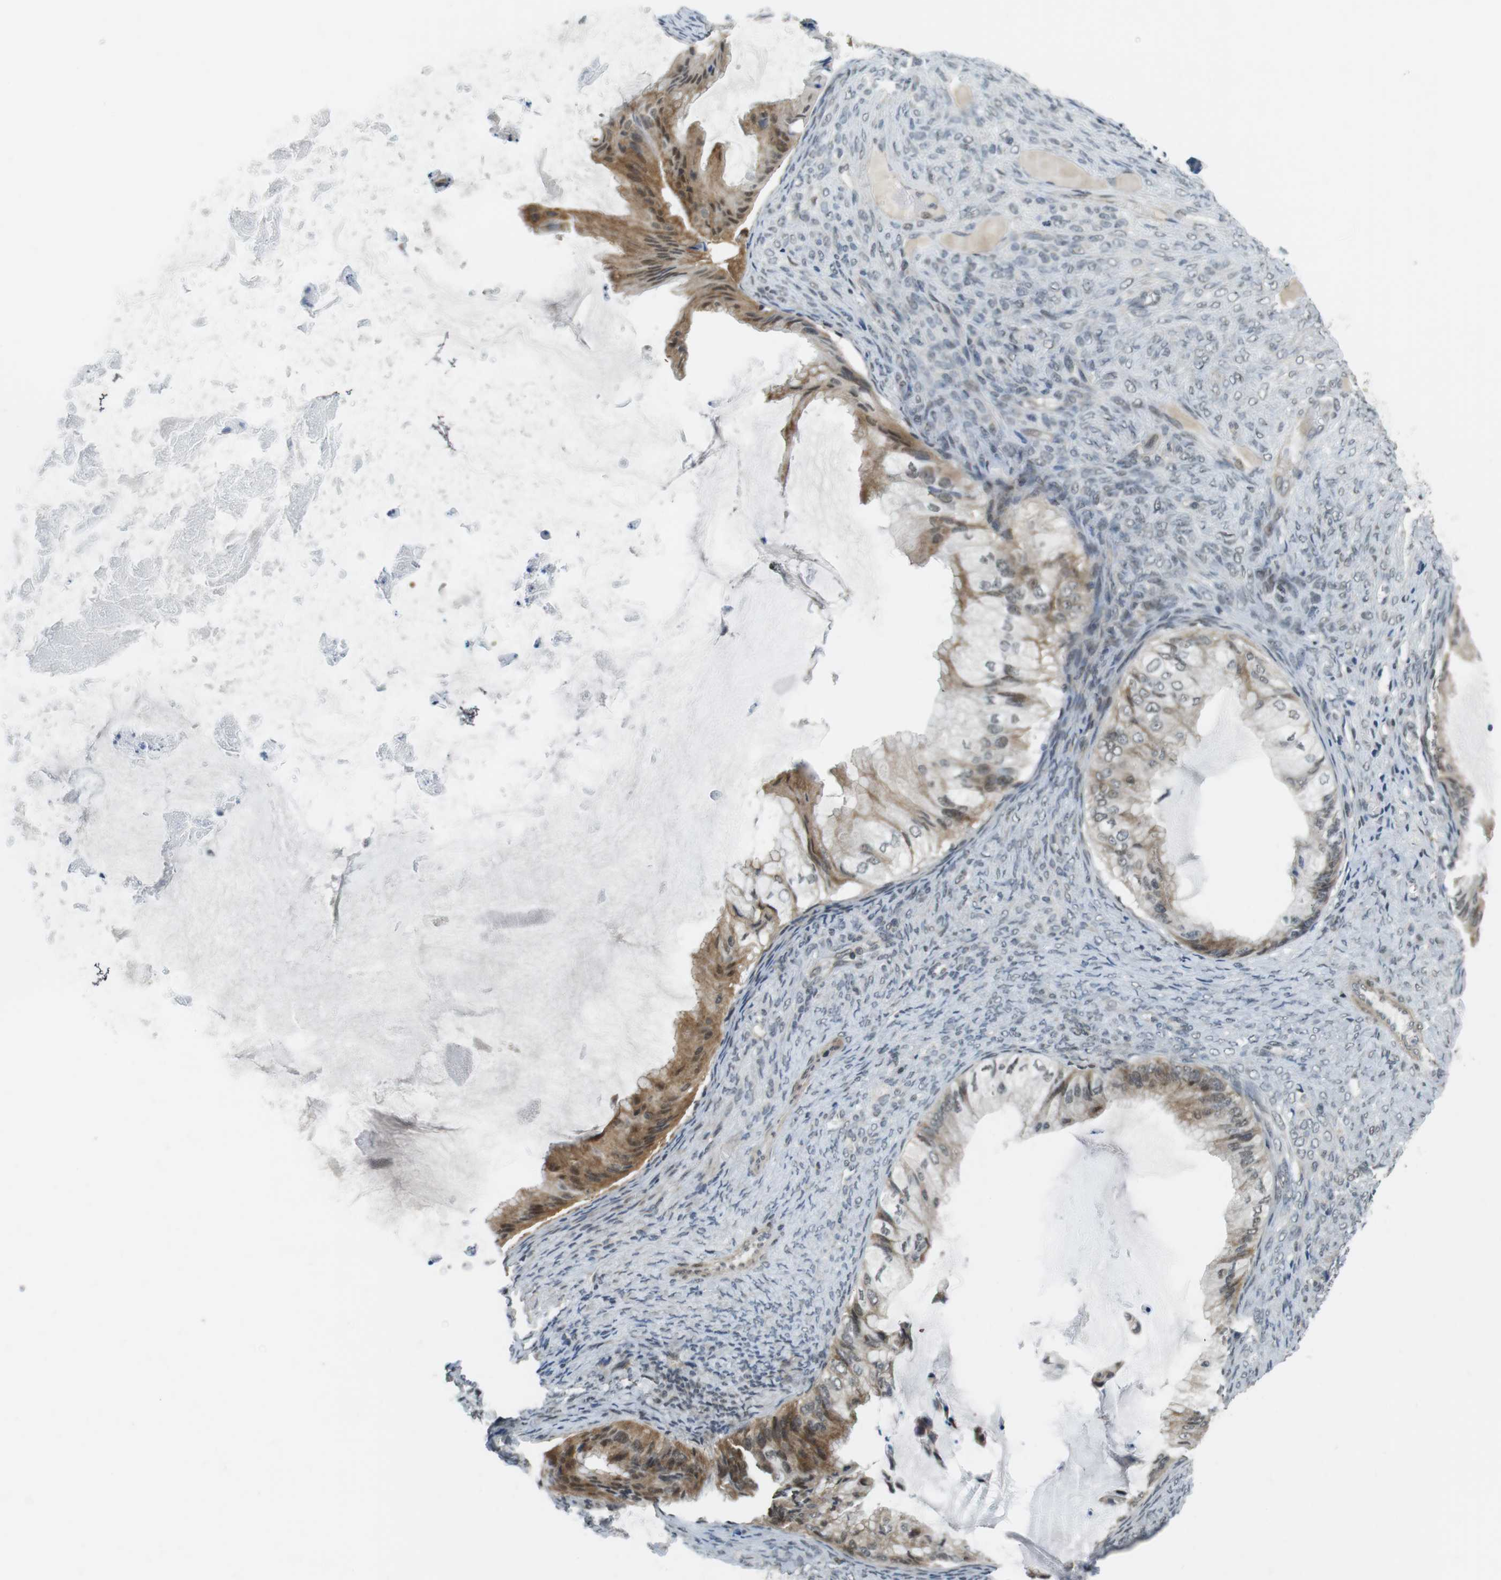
{"staining": {"intensity": "moderate", "quantity": ">75%", "location": "cytoplasmic/membranous"}, "tissue": "ovarian cancer", "cell_type": "Tumor cells", "image_type": "cancer", "snomed": [{"axis": "morphology", "description": "Cystadenocarcinoma, mucinous, NOS"}, {"axis": "topography", "description": "Ovary"}], "caption": "Ovarian cancer stained for a protein displays moderate cytoplasmic/membranous positivity in tumor cells. (Brightfield microscopy of DAB IHC at high magnification).", "gene": "BRD4", "patient": {"sex": "female", "age": 61}}